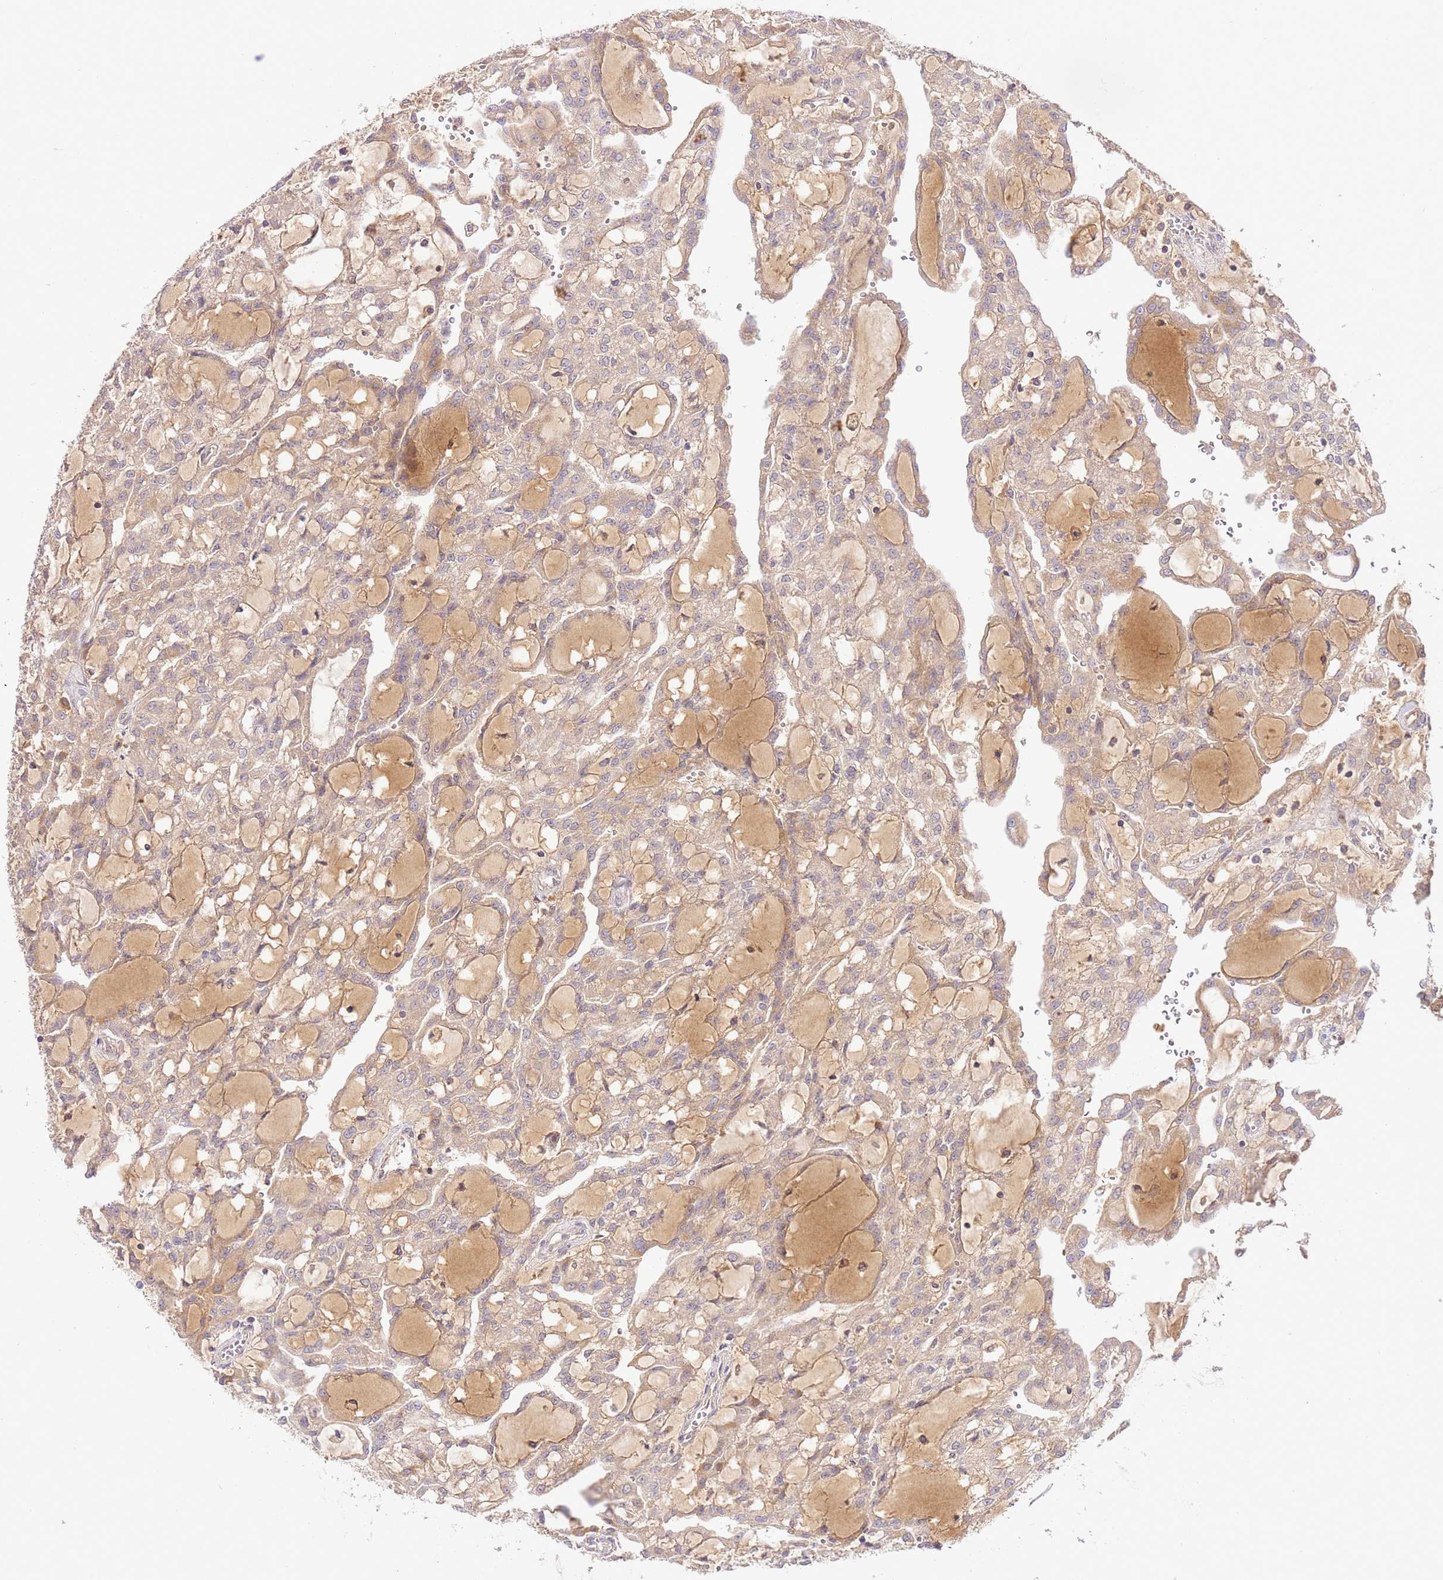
{"staining": {"intensity": "weak", "quantity": ">75%", "location": "cytoplasmic/membranous"}, "tissue": "renal cancer", "cell_type": "Tumor cells", "image_type": "cancer", "snomed": [{"axis": "morphology", "description": "Adenocarcinoma, NOS"}, {"axis": "topography", "description": "Kidney"}], "caption": "About >75% of tumor cells in adenocarcinoma (renal) reveal weak cytoplasmic/membranous protein staining as visualized by brown immunohistochemical staining.", "gene": "C8G", "patient": {"sex": "male", "age": 63}}